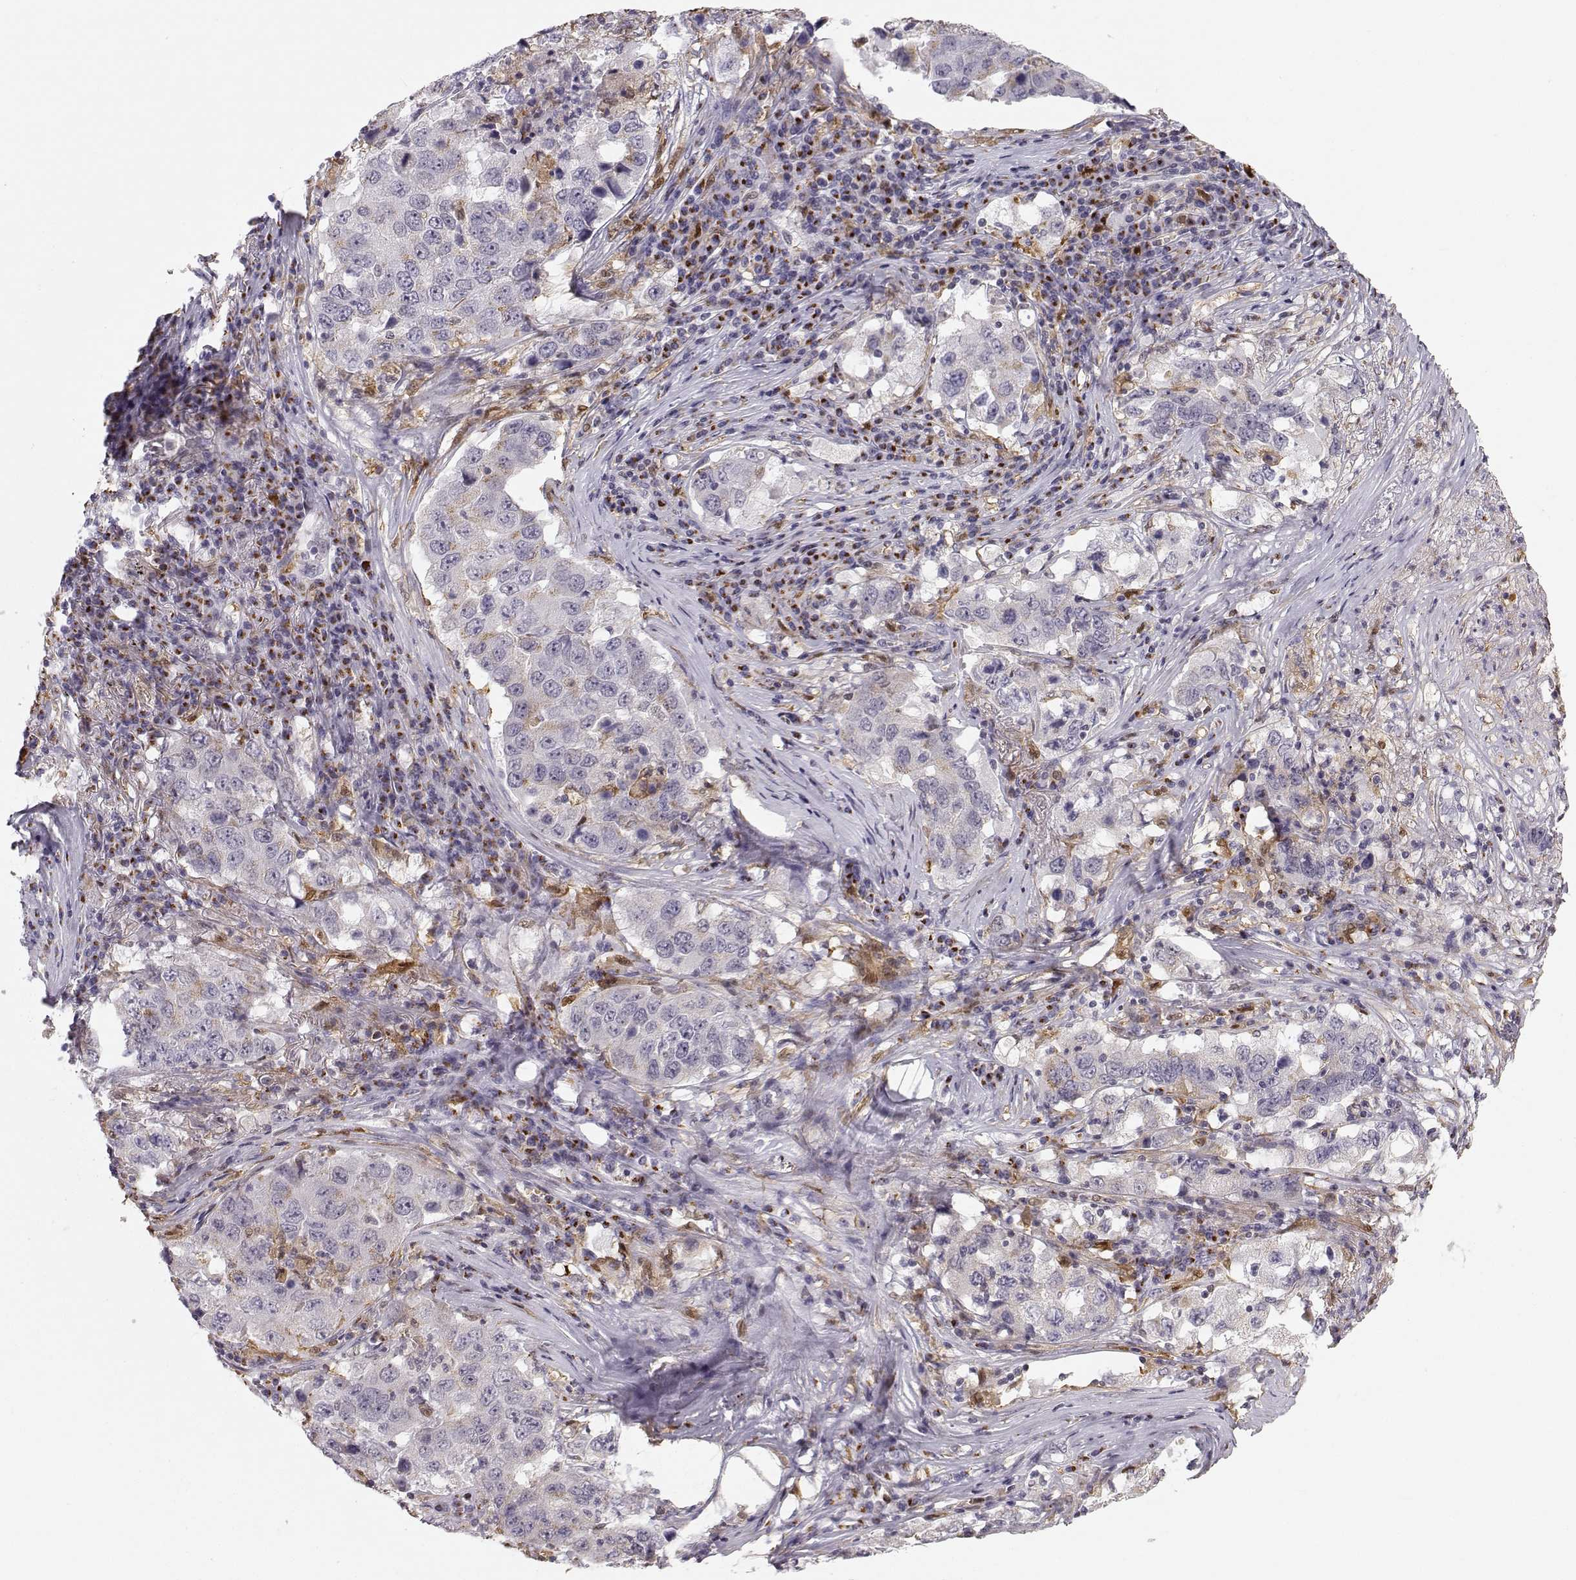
{"staining": {"intensity": "weak", "quantity": "<25%", "location": "cytoplasmic/membranous"}, "tissue": "lung cancer", "cell_type": "Tumor cells", "image_type": "cancer", "snomed": [{"axis": "morphology", "description": "Adenocarcinoma, NOS"}, {"axis": "topography", "description": "Lung"}], "caption": "Human lung cancer stained for a protein using IHC reveals no staining in tumor cells.", "gene": "HTR7", "patient": {"sex": "male", "age": 73}}